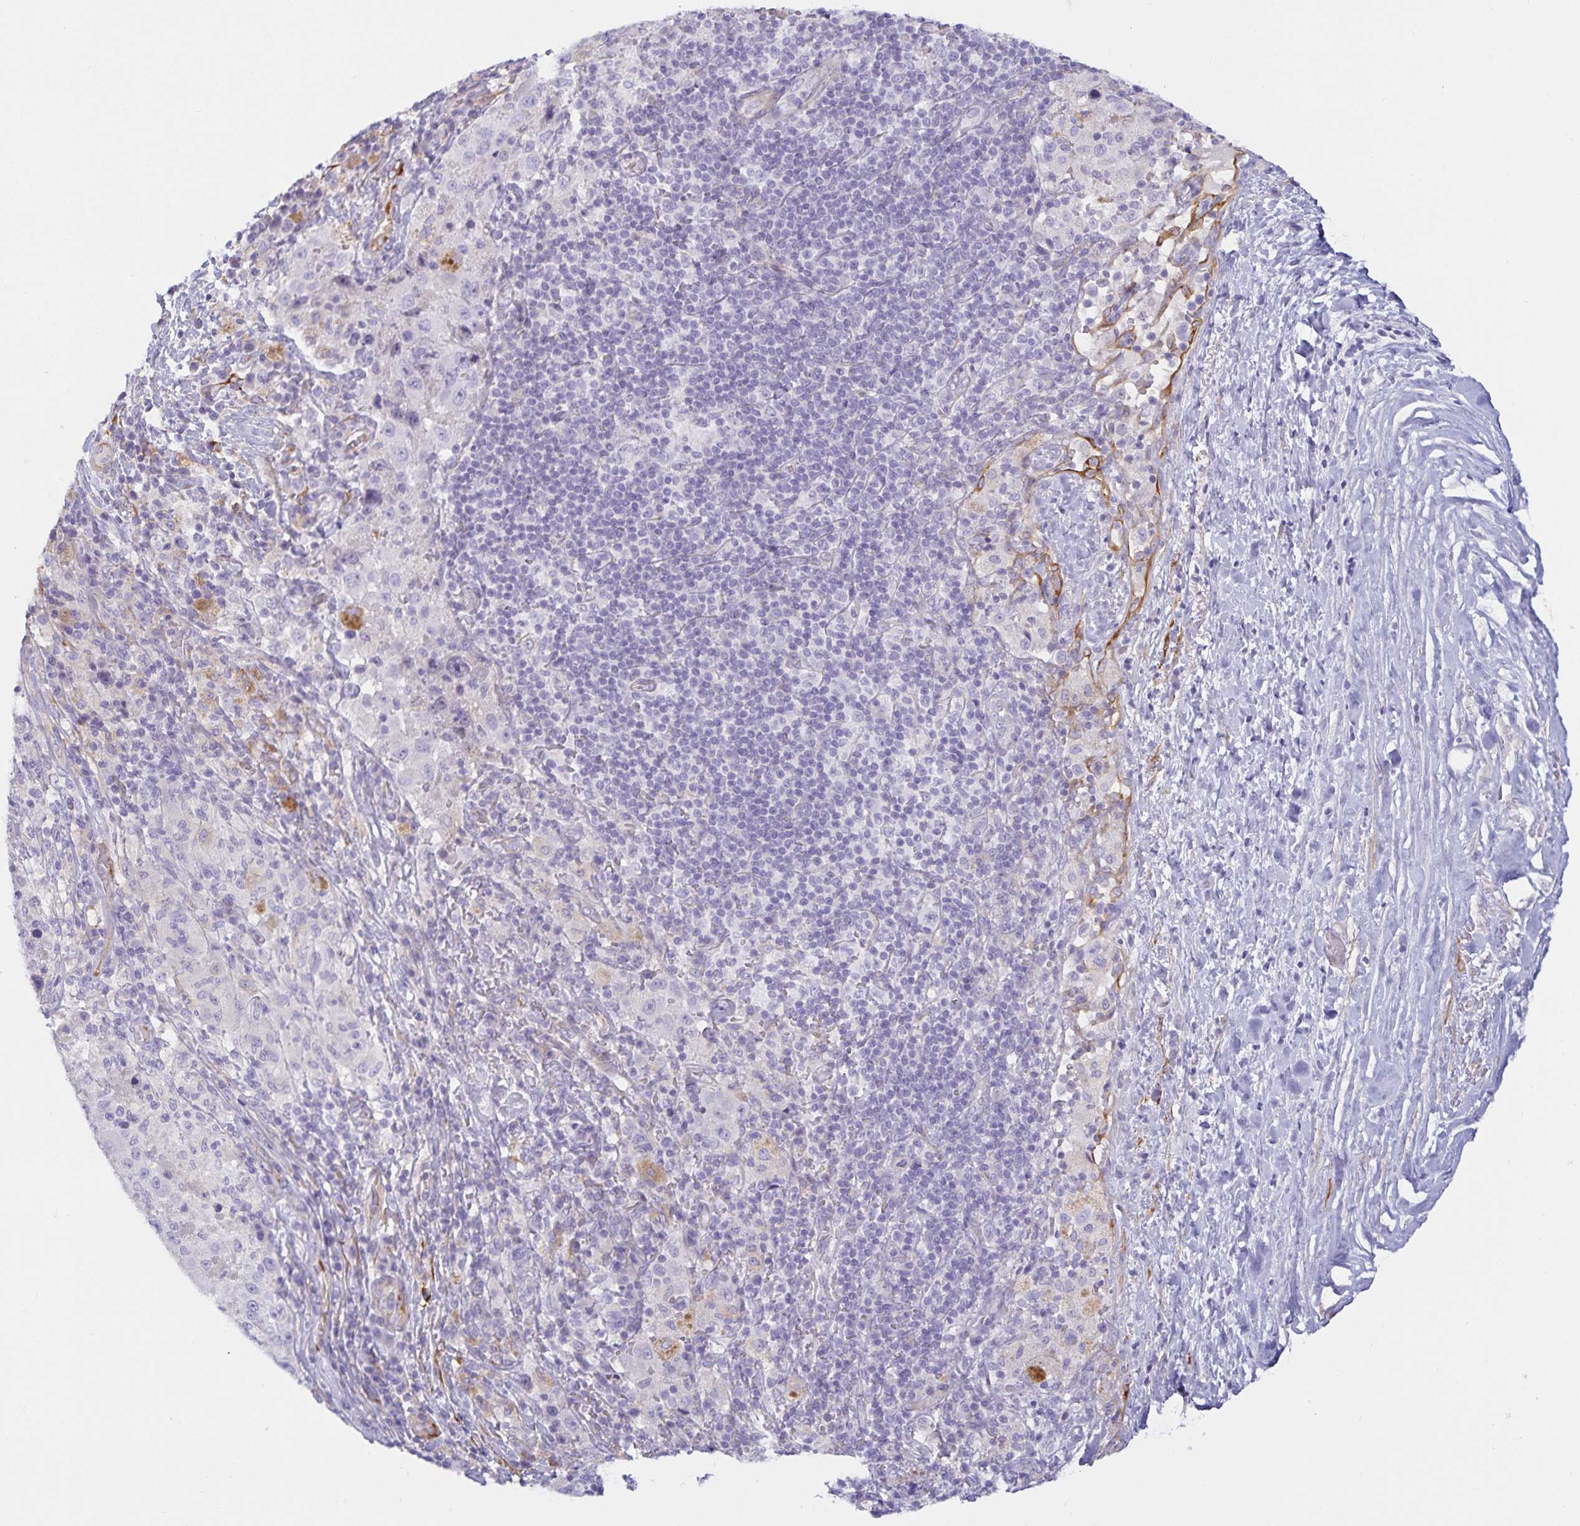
{"staining": {"intensity": "negative", "quantity": "none", "location": "none"}, "tissue": "melanoma", "cell_type": "Tumor cells", "image_type": "cancer", "snomed": [{"axis": "morphology", "description": "Malignant melanoma, Metastatic site"}, {"axis": "topography", "description": "Lymph node"}], "caption": "Protein analysis of malignant melanoma (metastatic site) demonstrates no significant staining in tumor cells.", "gene": "SPAG4", "patient": {"sex": "male", "age": 62}}